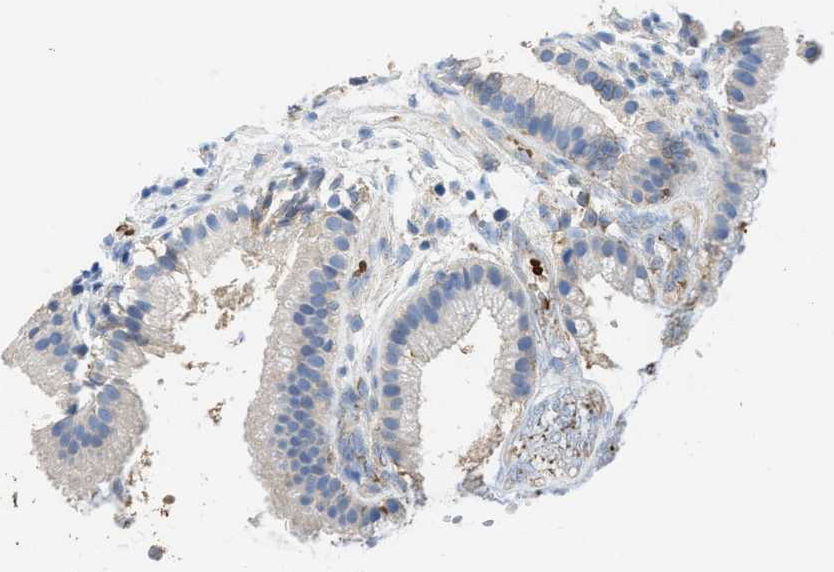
{"staining": {"intensity": "negative", "quantity": "none", "location": "none"}, "tissue": "gallbladder", "cell_type": "Glandular cells", "image_type": "normal", "snomed": [{"axis": "morphology", "description": "Normal tissue, NOS"}, {"axis": "topography", "description": "Gallbladder"}], "caption": "This is an IHC micrograph of normal human gallbladder. There is no staining in glandular cells.", "gene": "NEB", "patient": {"sex": "female", "age": 26}}